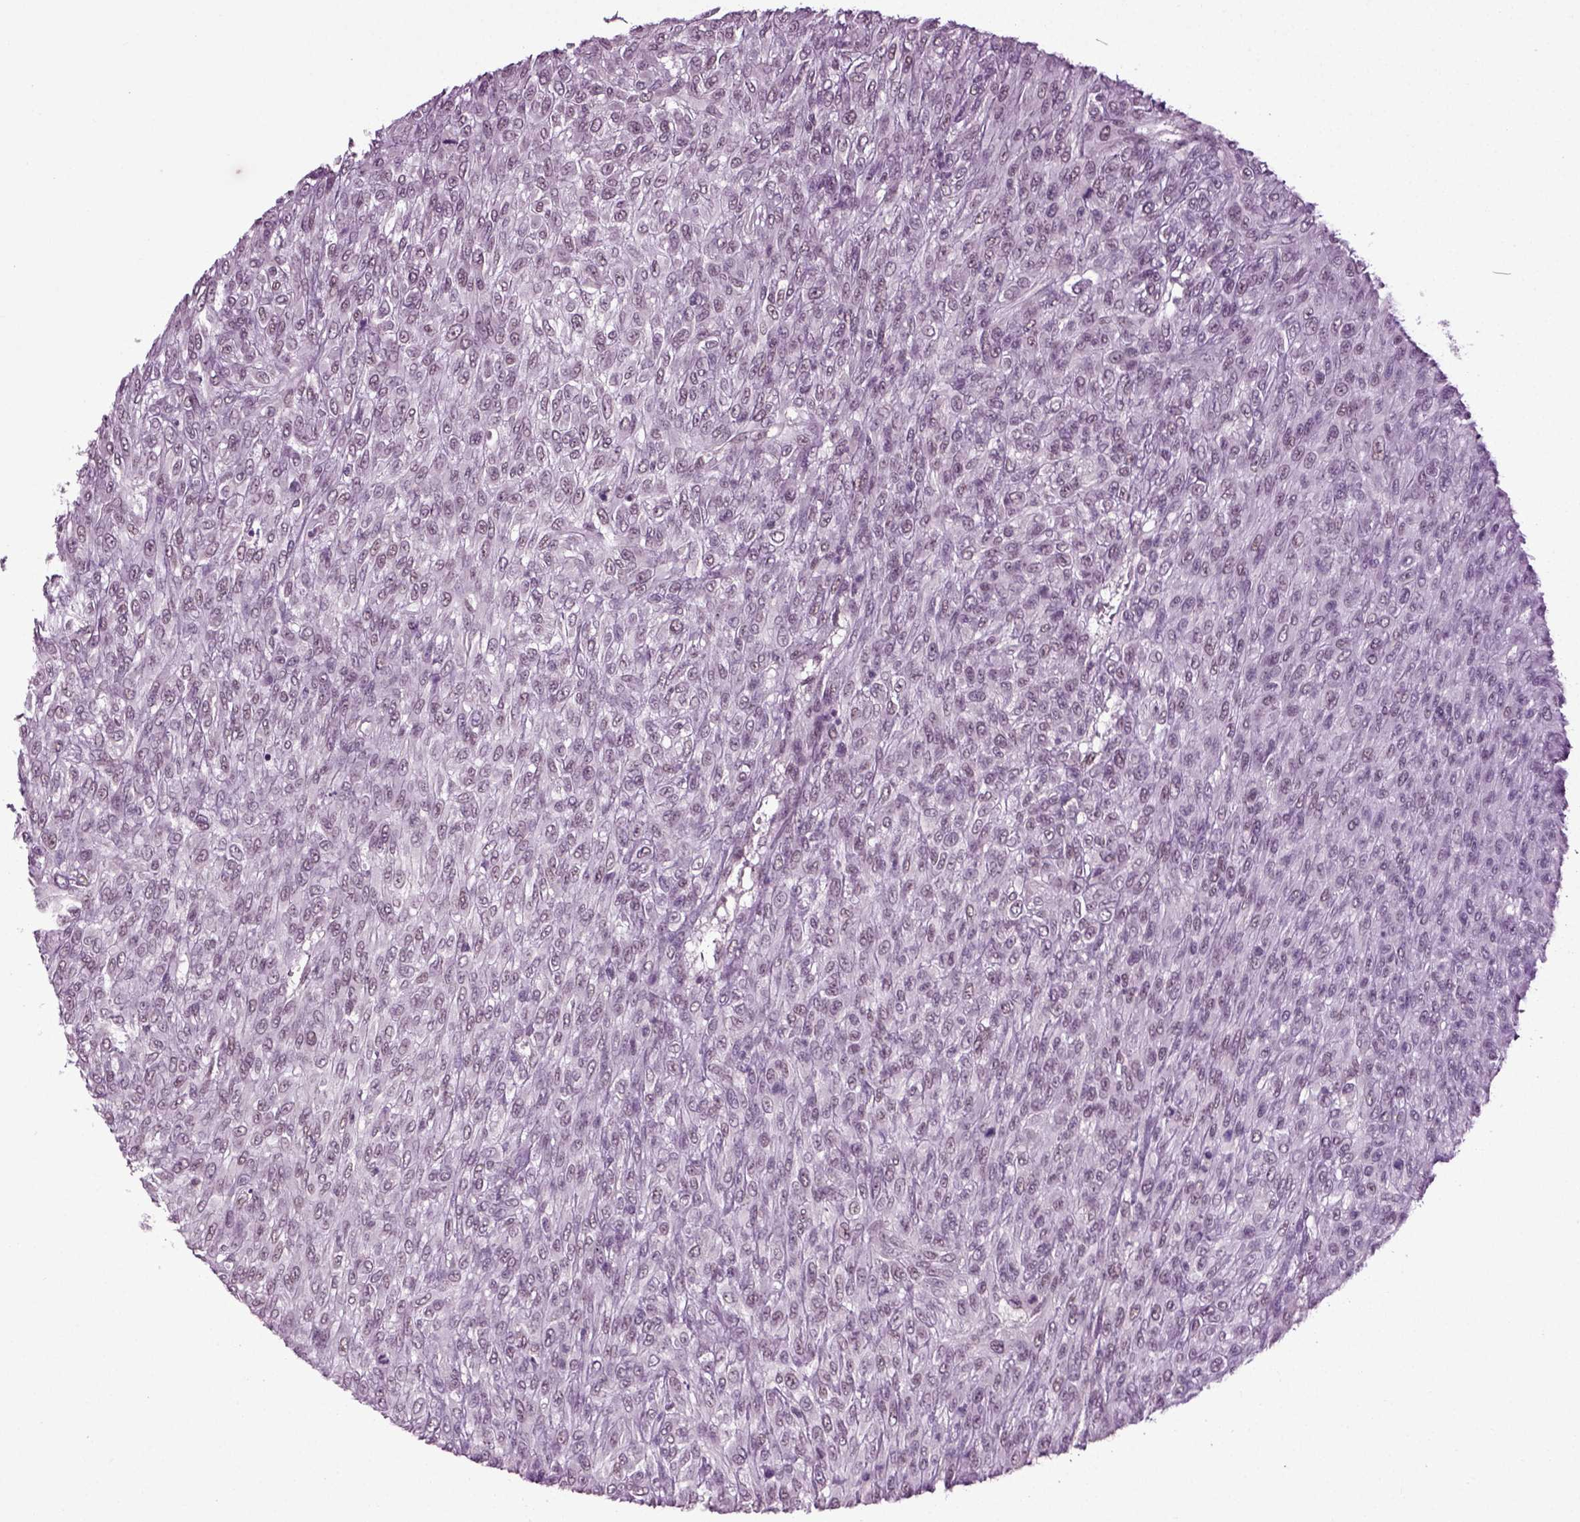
{"staining": {"intensity": "negative", "quantity": "none", "location": "none"}, "tissue": "renal cancer", "cell_type": "Tumor cells", "image_type": "cancer", "snomed": [{"axis": "morphology", "description": "Adenocarcinoma, NOS"}, {"axis": "topography", "description": "Kidney"}], "caption": "There is no significant positivity in tumor cells of renal cancer. (Brightfield microscopy of DAB (3,3'-diaminobenzidine) immunohistochemistry (IHC) at high magnification).", "gene": "RCOR3", "patient": {"sex": "male", "age": 58}}